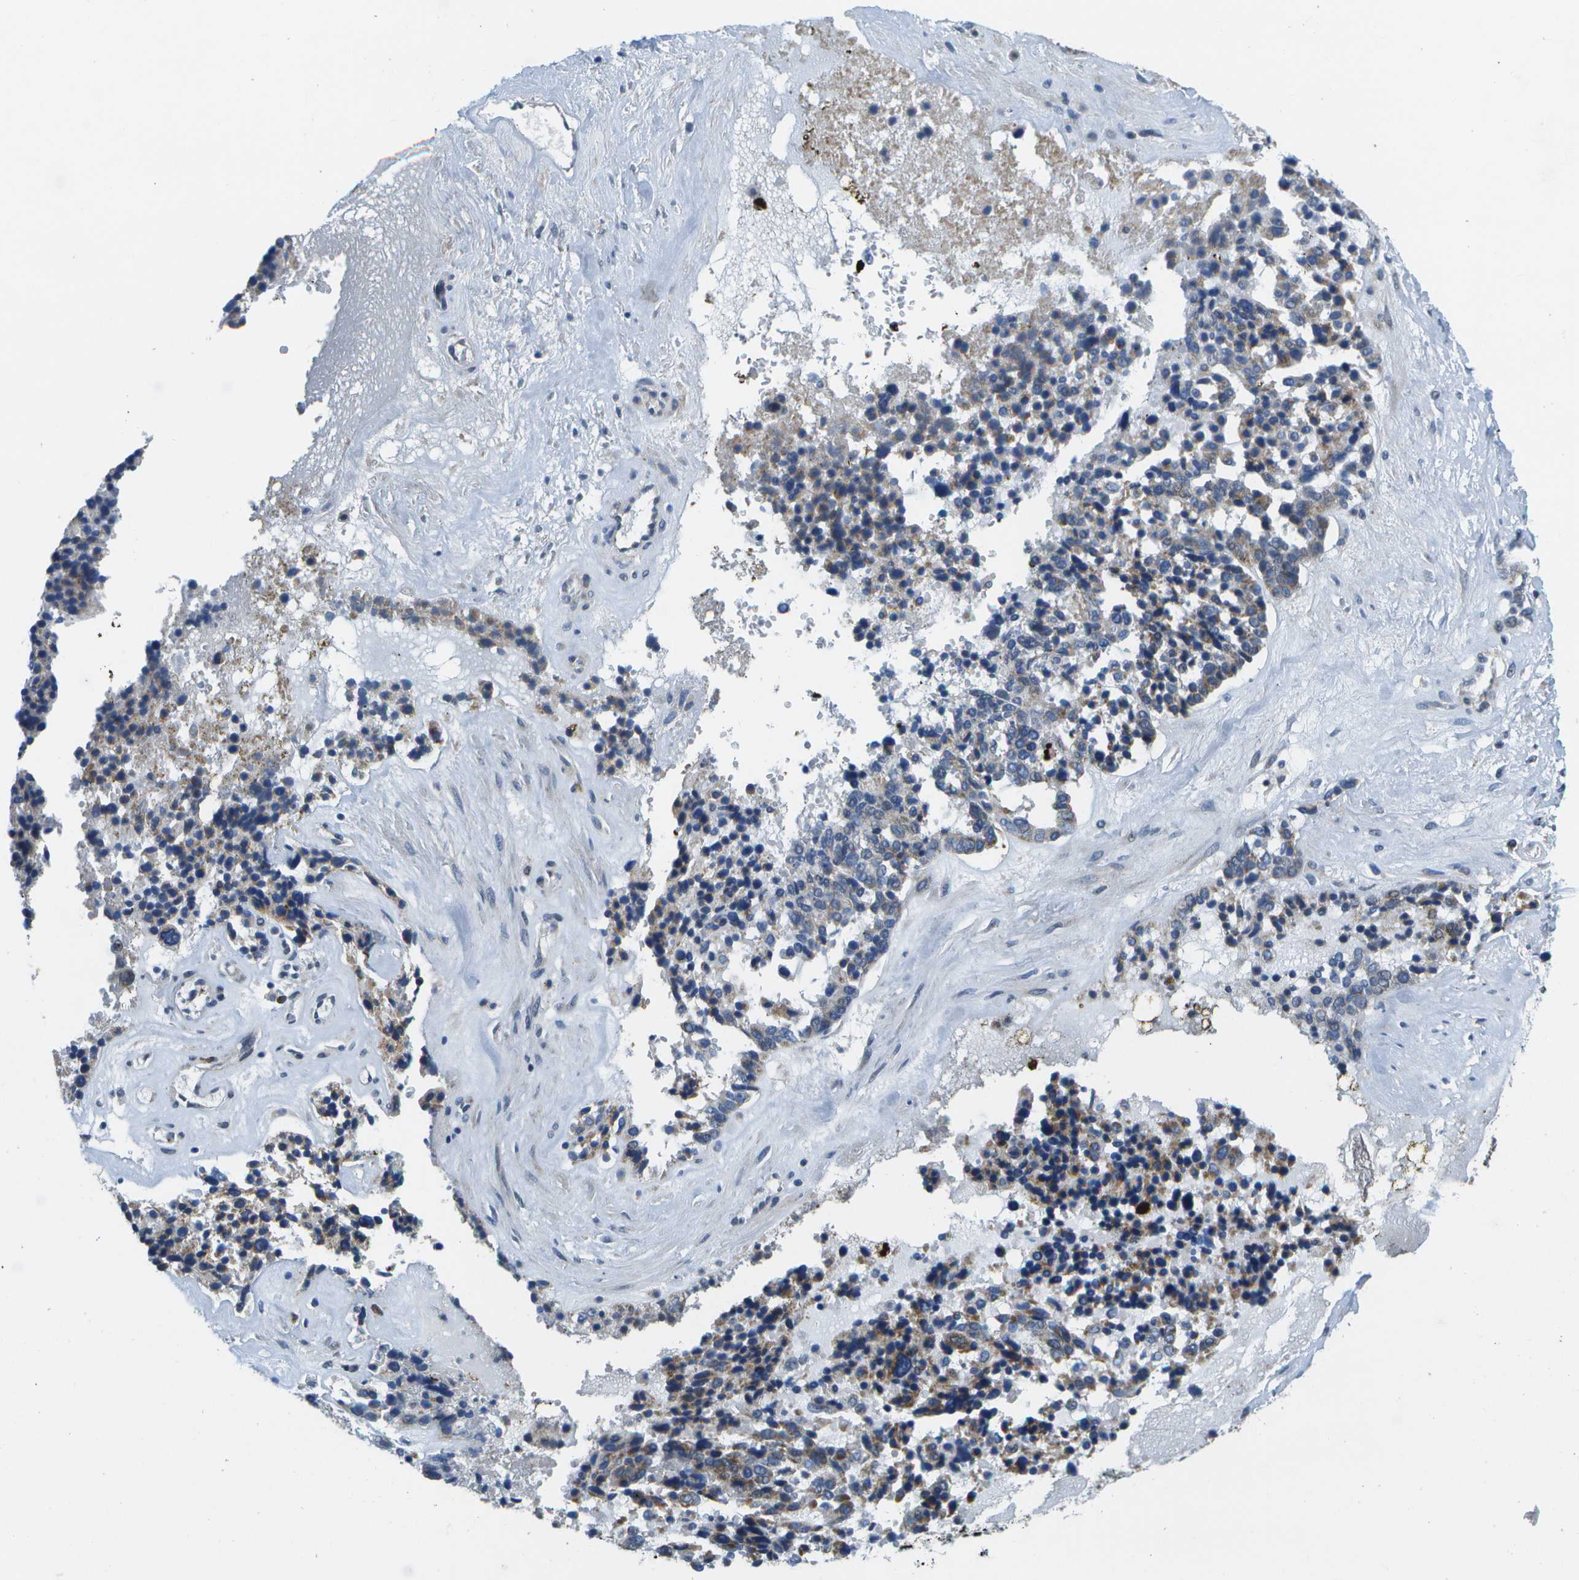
{"staining": {"intensity": "moderate", "quantity": "25%-75%", "location": "cytoplasmic/membranous"}, "tissue": "ovarian cancer", "cell_type": "Tumor cells", "image_type": "cancer", "snomed": [{"axis": "morphology", "description": "Cystadenocarcinoma, serous, NOS"}, {"axis": "topography", "description": "Ovary"}], "caption": "Immunohistochemistry image of neoplastic tissue: serous cystadenocarcinoma (ovarian) stained using immunohistochemistry (IHC) displays medium levels of moderate protein expression localized specifically in the cytoplasmic/membranous of tumor cells, appearing as a cytoplasmic/membranous brown color.", "gene": "GALNT15", "patient": {"sex": "female", "age": 44}}